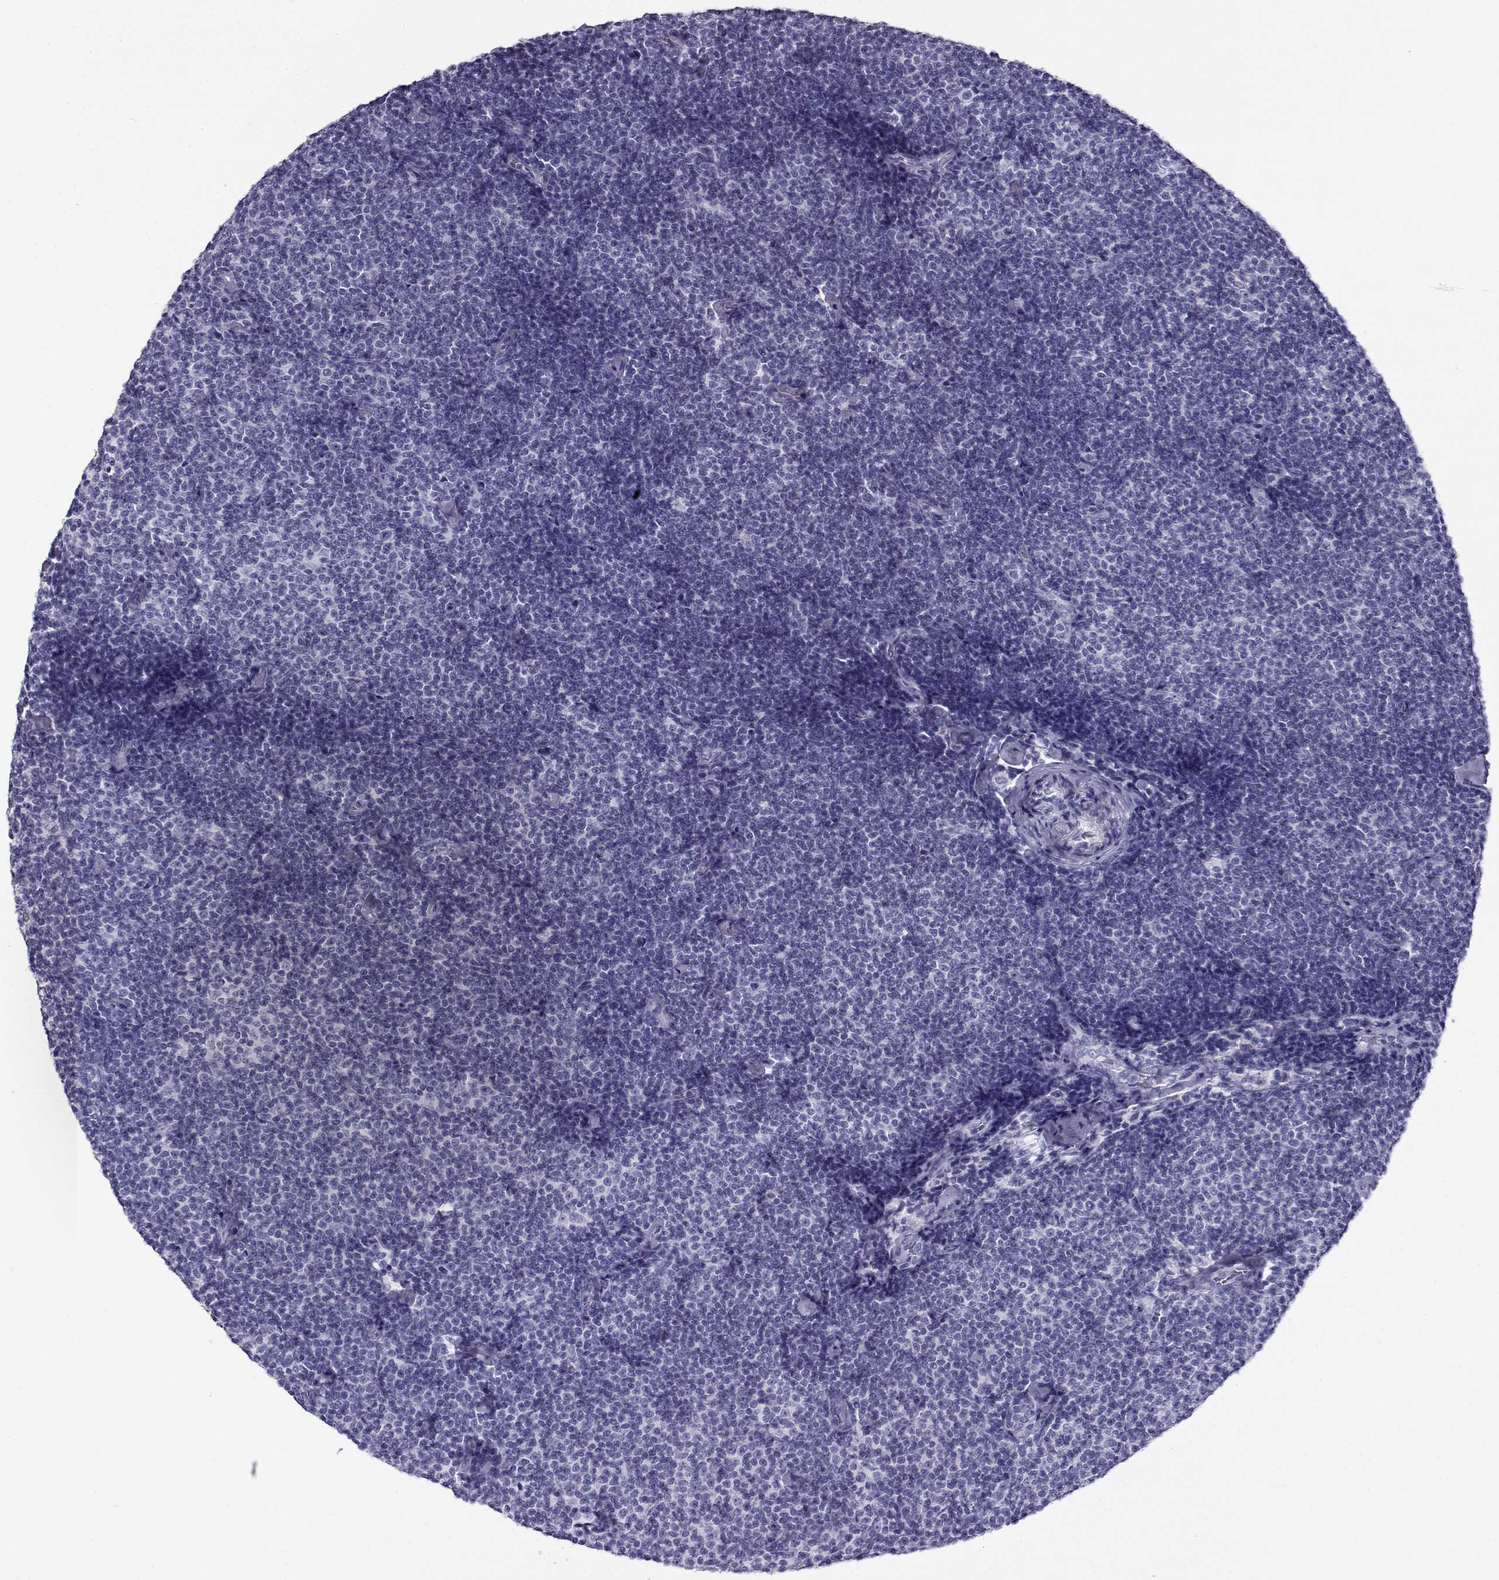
{"staining": {"intensity": "negative", "quantity": "none", "location": "none"}, "tissue": "lymphoma", "cell_type": "Tumor cells", "image_type": "cancer", "snomed": [{"axis": "morphology", "description": "Malignant lymphoma, non-Hodgkin's type, Low grade"}, {"axis": "topography", "description": "Lymph node"}], "caption": "Tumor cells are negative for brown protein staining in lymphoma.", "gene": "CABS1", "patient": {"sex": "male", "age": 81}}